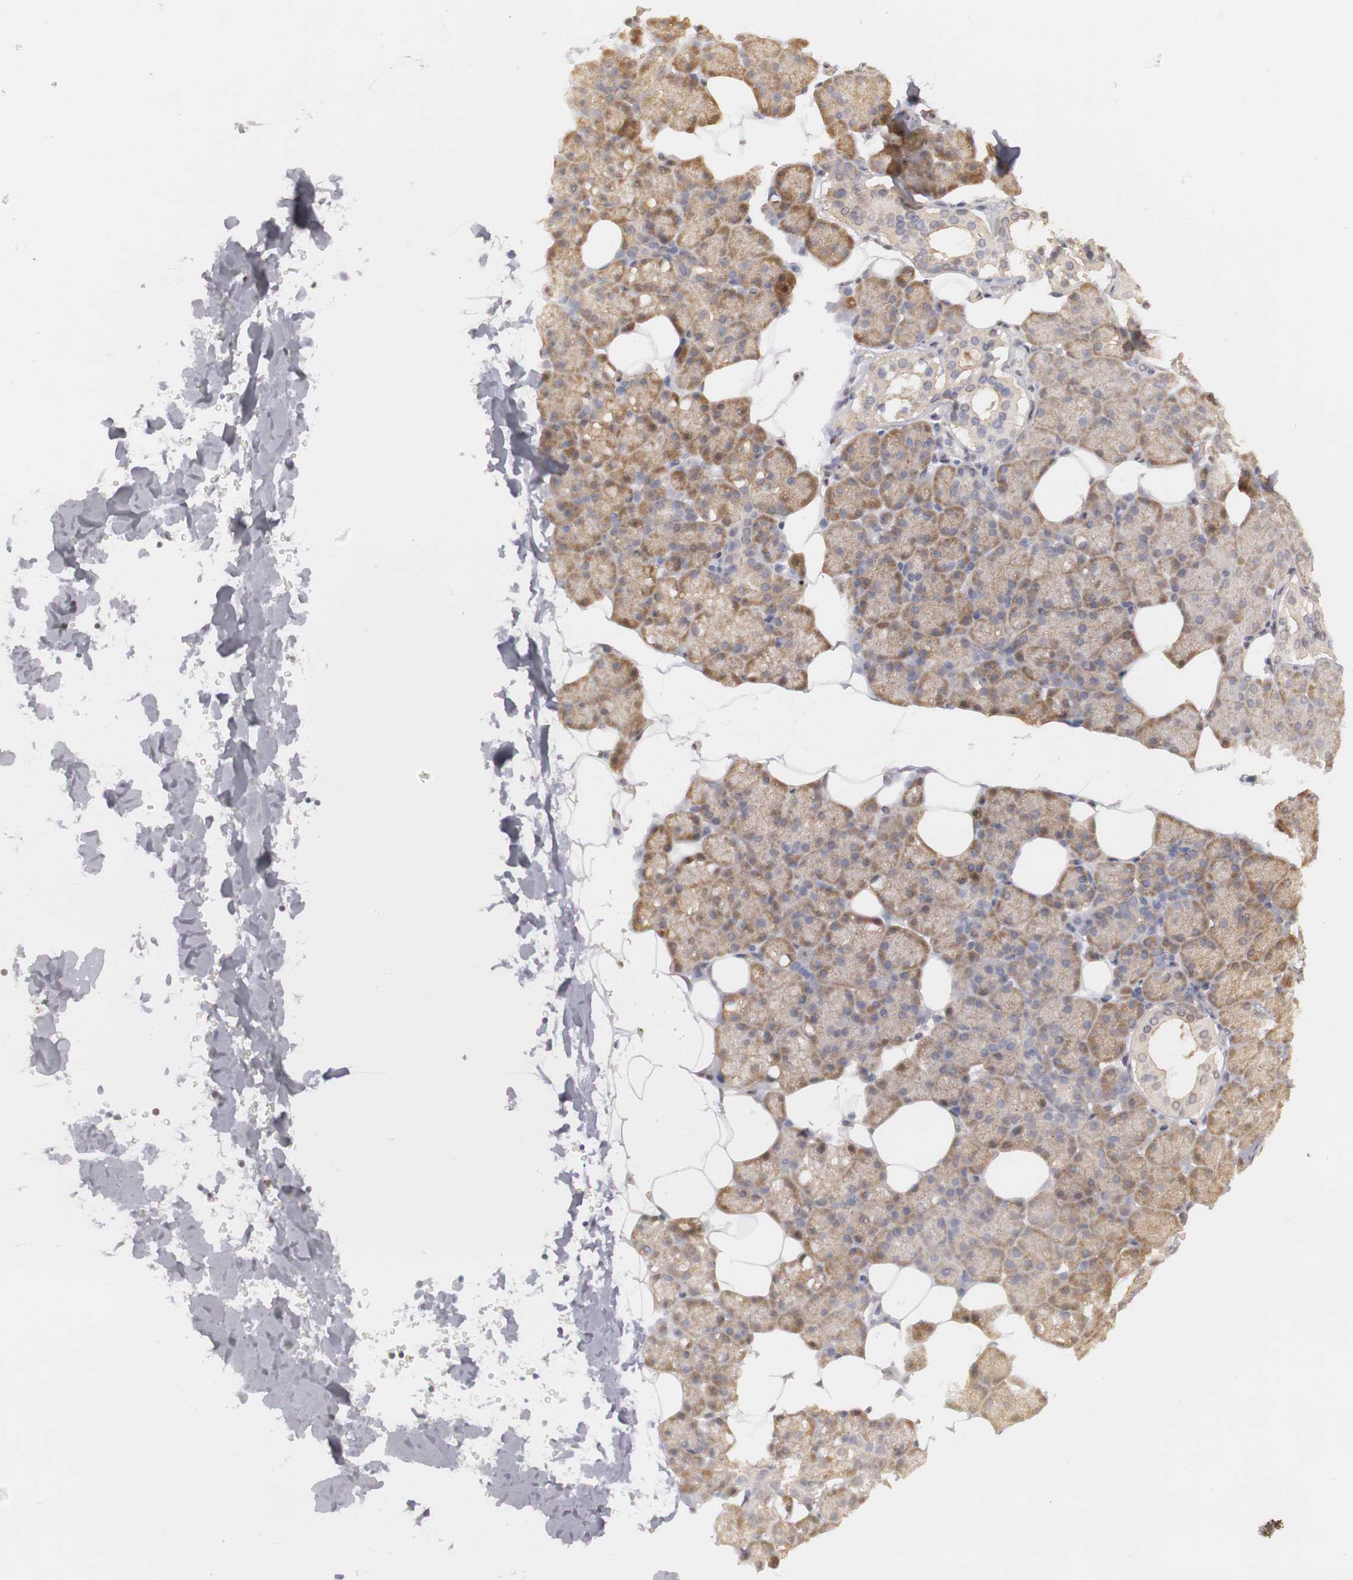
{"staining": {"intensity": "moderate", "quantity": "25%-75%", "location": "cytoplasmic/membranous,nuclear"}, "tissue": "salivary gland", "cell_type": "Glandular cells", "image_type": "normal", "snomed": [{"axis": "morphology", "description": "Normal tissue, NOS"}, {"axis": "topography", "description": "Lymph node"}, {"axis": "topography", "description": "Salivary gland"}], "caption": "High-power microscopy captured an immunohistochemistry photomicrograph of unremarkable salivary gland, revealing moderate cytoplasmic/membranous,nuclear expression in approximately 25%-75% of glandular cells.", "gene": "PLEKHA1", "patient": {"sex": "male", "age": 8}}